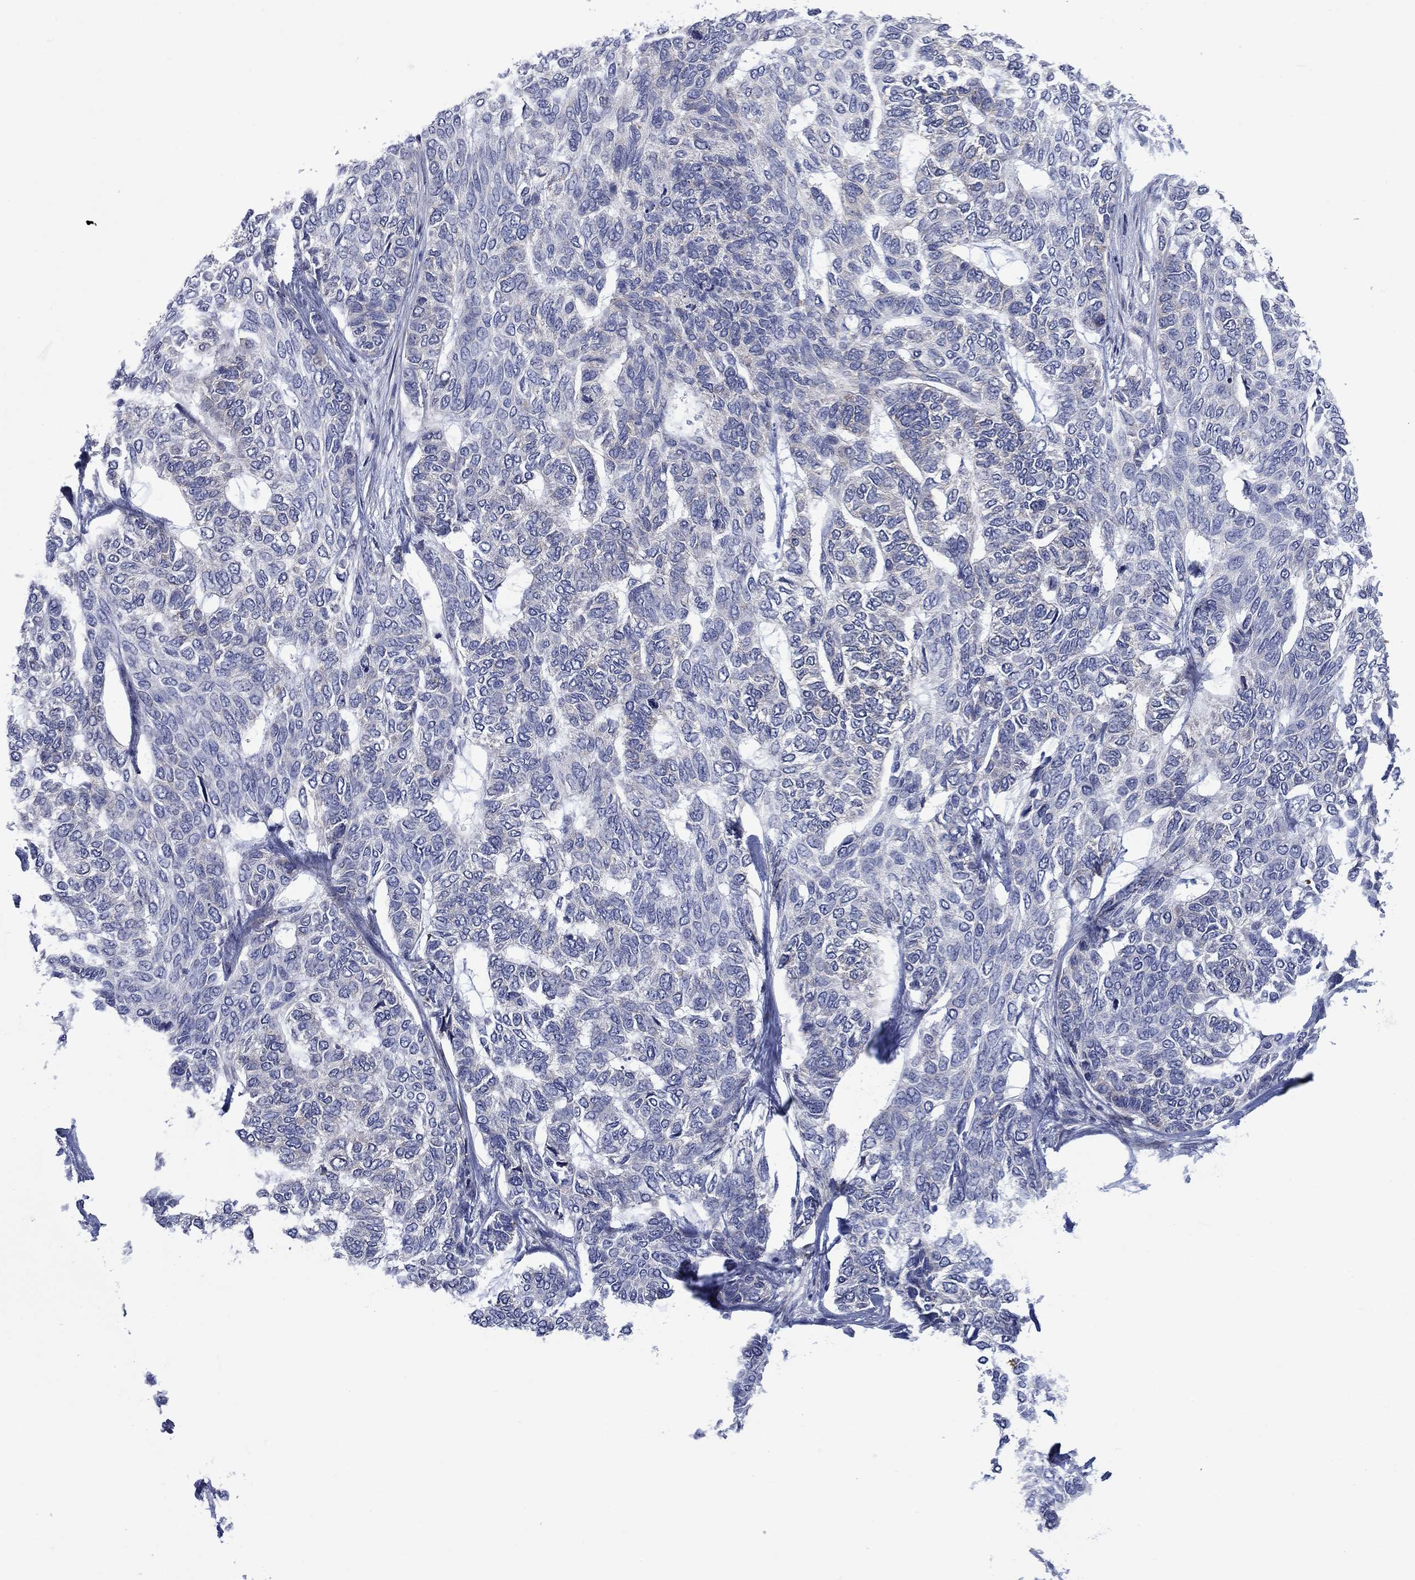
{"staining": {"intensity": "negative", "quantity": "none", "location": "none"}, "tissue": "skin cancer", "cell_type": "Tumor cells", "image_type": "cancer", "snomed": [{"axis": "morphology", "description": "Basal cell carcinoma"}, {"axis": "topography", "description": "Skin"}], "caption": "Immunohistochemistry (IHC) of human skin cancer demonstrates no staining in tumor cells. (DAB (3,3'-diaminobenzidine) immunohistochemistry visualized using brightfield microscopy, high magnification).", "gene": "FXR1", "patient": {"sex": "female", "age": 65}}